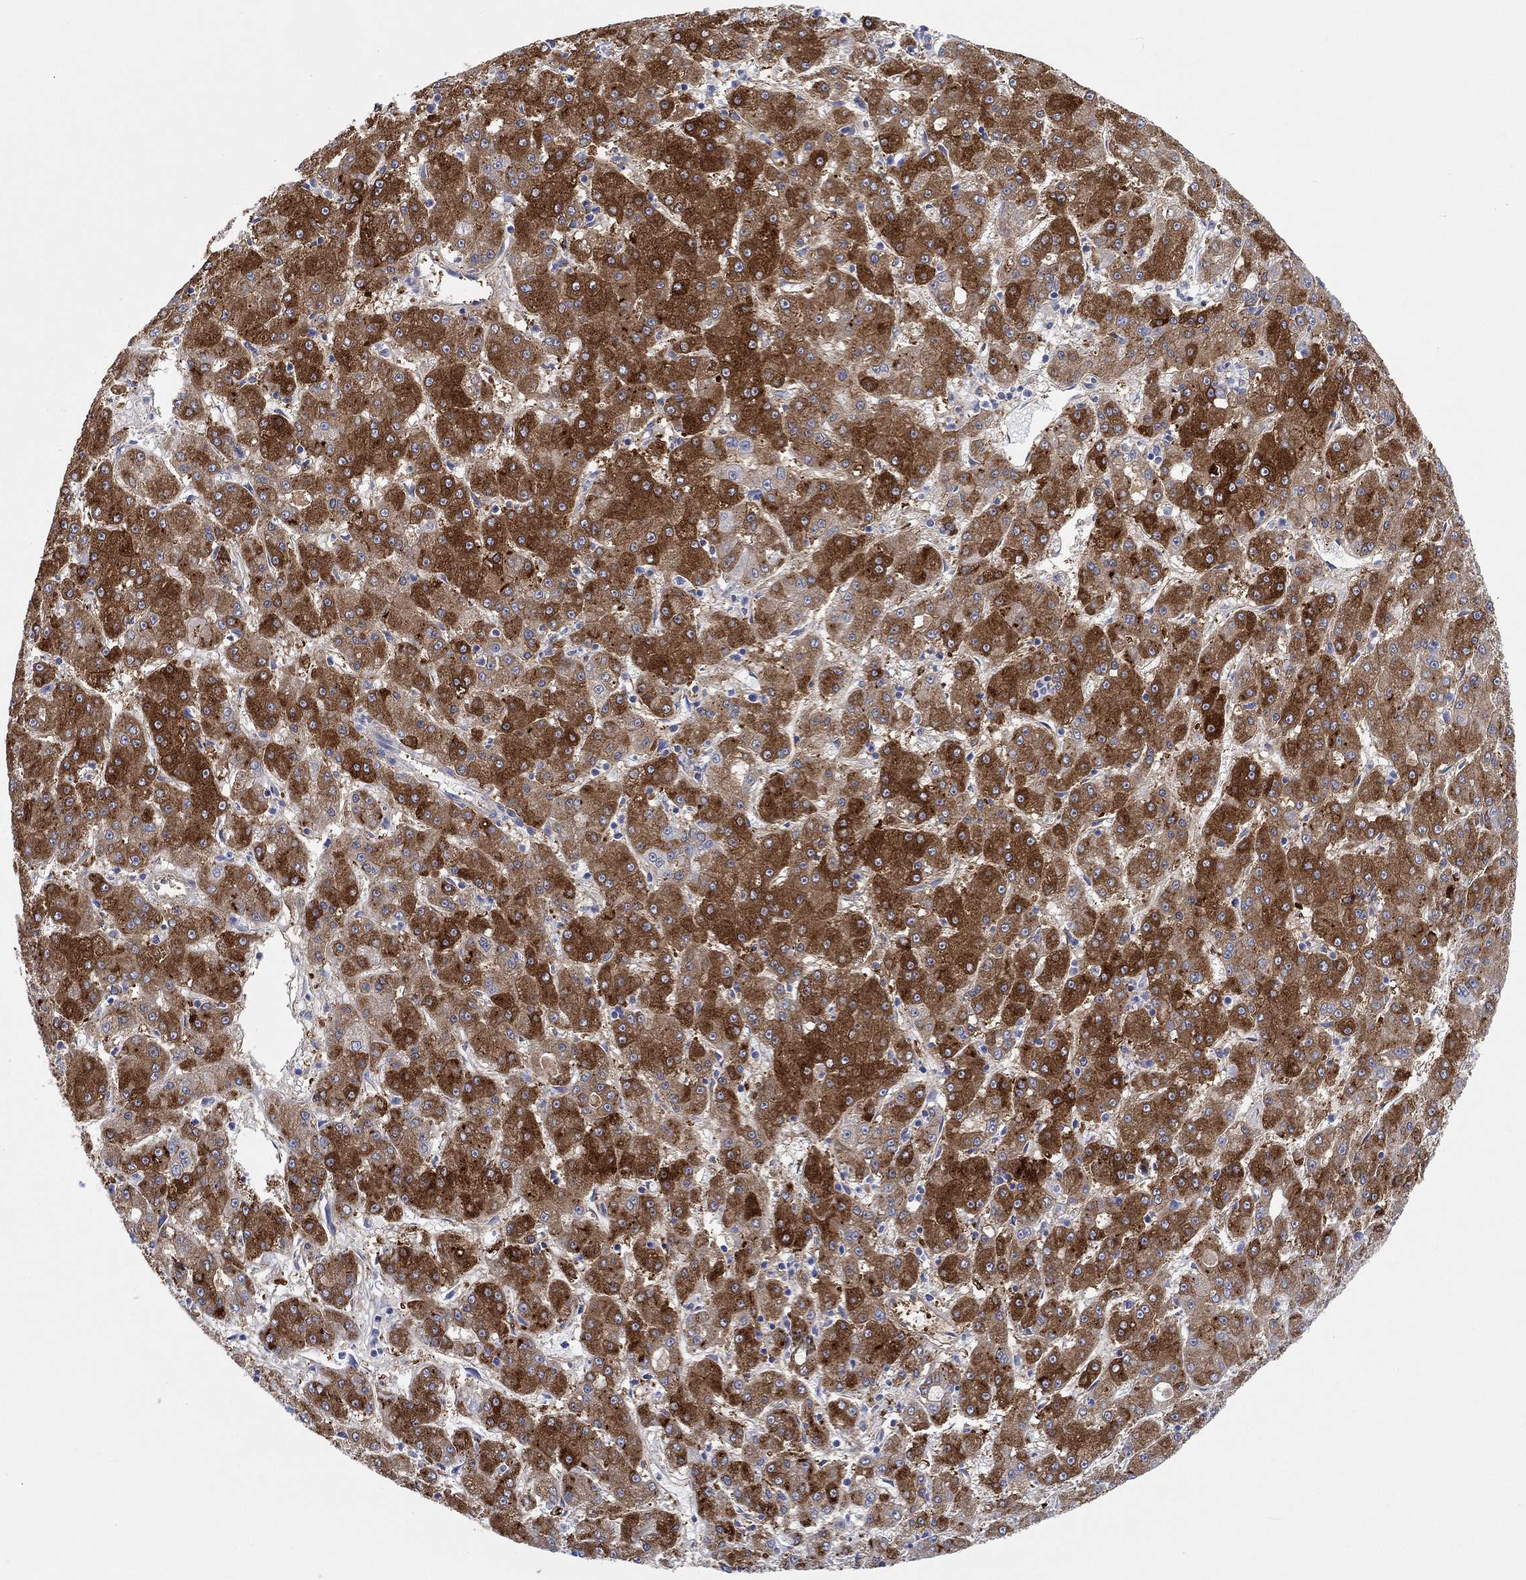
{"staining": {"intensity": "strong", "quantity": "25%-75%", "location": "cytoplasmic/membranous"}, "tissue": "liver cancer", "cell_type": "Tumor cells", "image_type": "cancer", "snomed": [{"axis": "morphology", "description": "Carcinoma, Hepatocellular, NOS"}, {"axis": "topography", "description": "Liver"}], "caption": "IHC staining of hepatocellular carcinoma (liver), which shows high levels of strong cytoplasmic/membranous staining in about 25%-75% of tumor cells indicating strong cytoplasmic/membranous protein positivity. The staining was performed using DAB (brown) for protein detection and nuclei were counterstained in hematoxylin (blue).", "gene": "REEP6", "patient": {"sex": "male", "age": 73}}